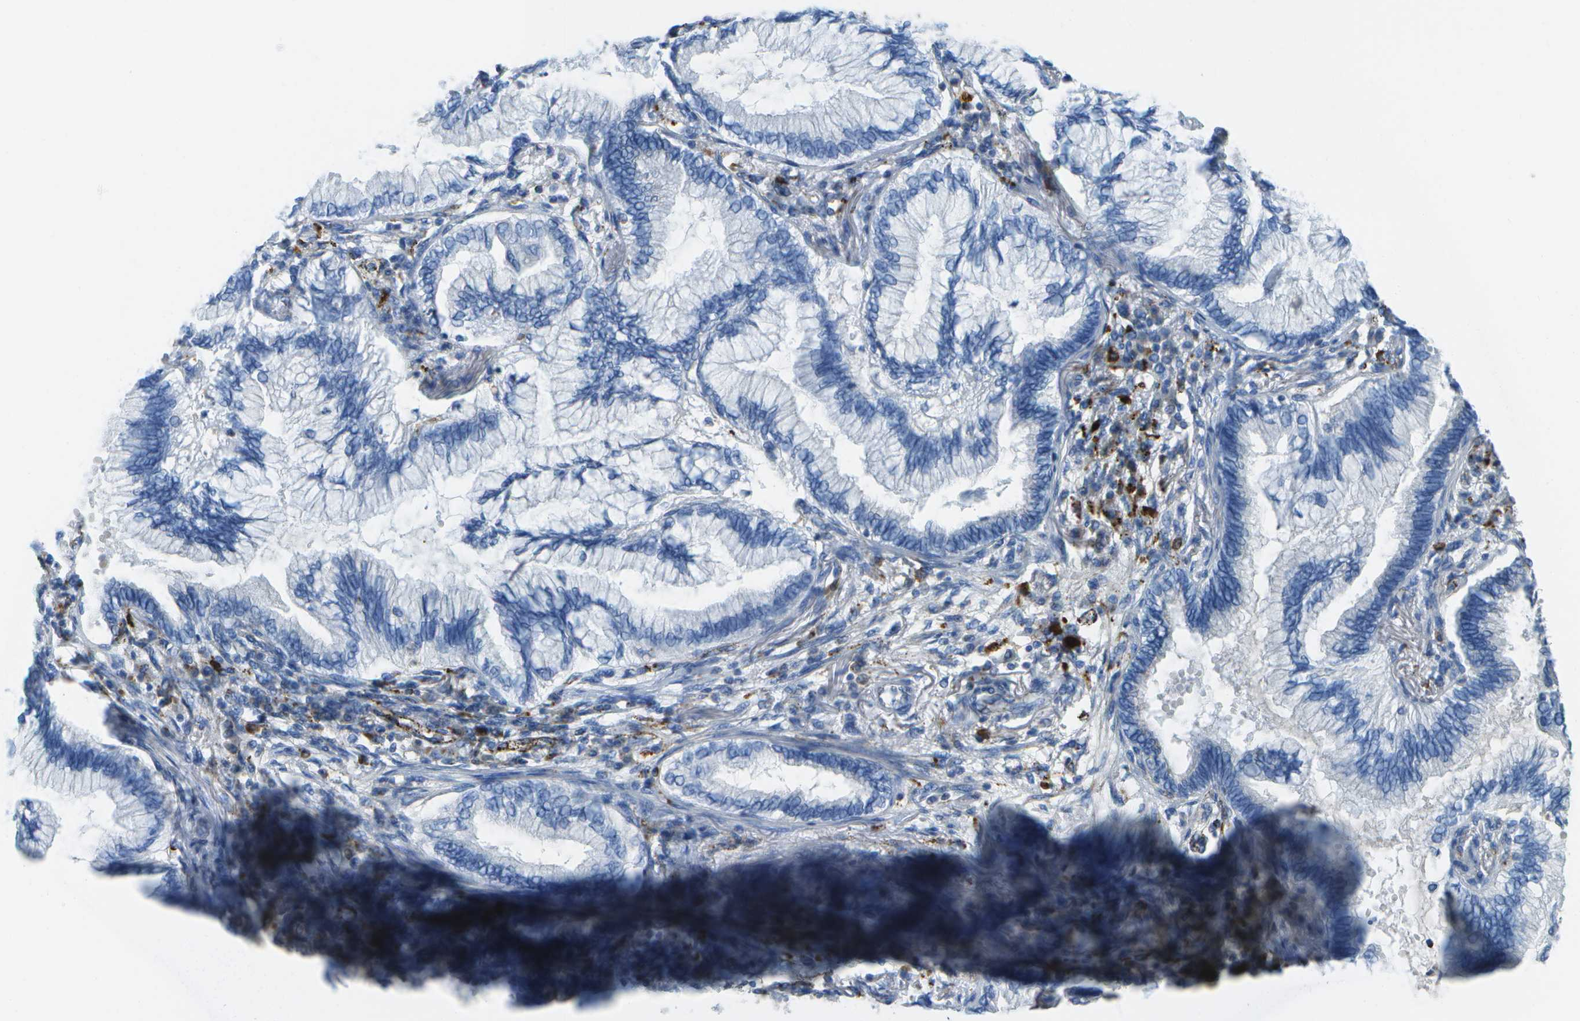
{"staining": {"intensity": "negative", "quantity": "none", "location": "none"}, "tissue": "lung cancer", "cell_type": "Tumor cells", "image_type": "cancer", "snomed": [{"axis": "morphology", "description": "Normal tissue, NOS"}, {"axis": "morphology", "description": "Adenocarcinoma, NOS"}, {"axis": "topography", "description": "Bronchus"}, {"axis": "topography", "description": "Lung"}], "caption": "DAB (3,3'-diaminobenzidine) immunohistochemical staining of human adenocarcinoma (lung) displays no significant staining in tumor cells.", "gene": "PRCP", "patient": {"sex": "female", "age": 70}}